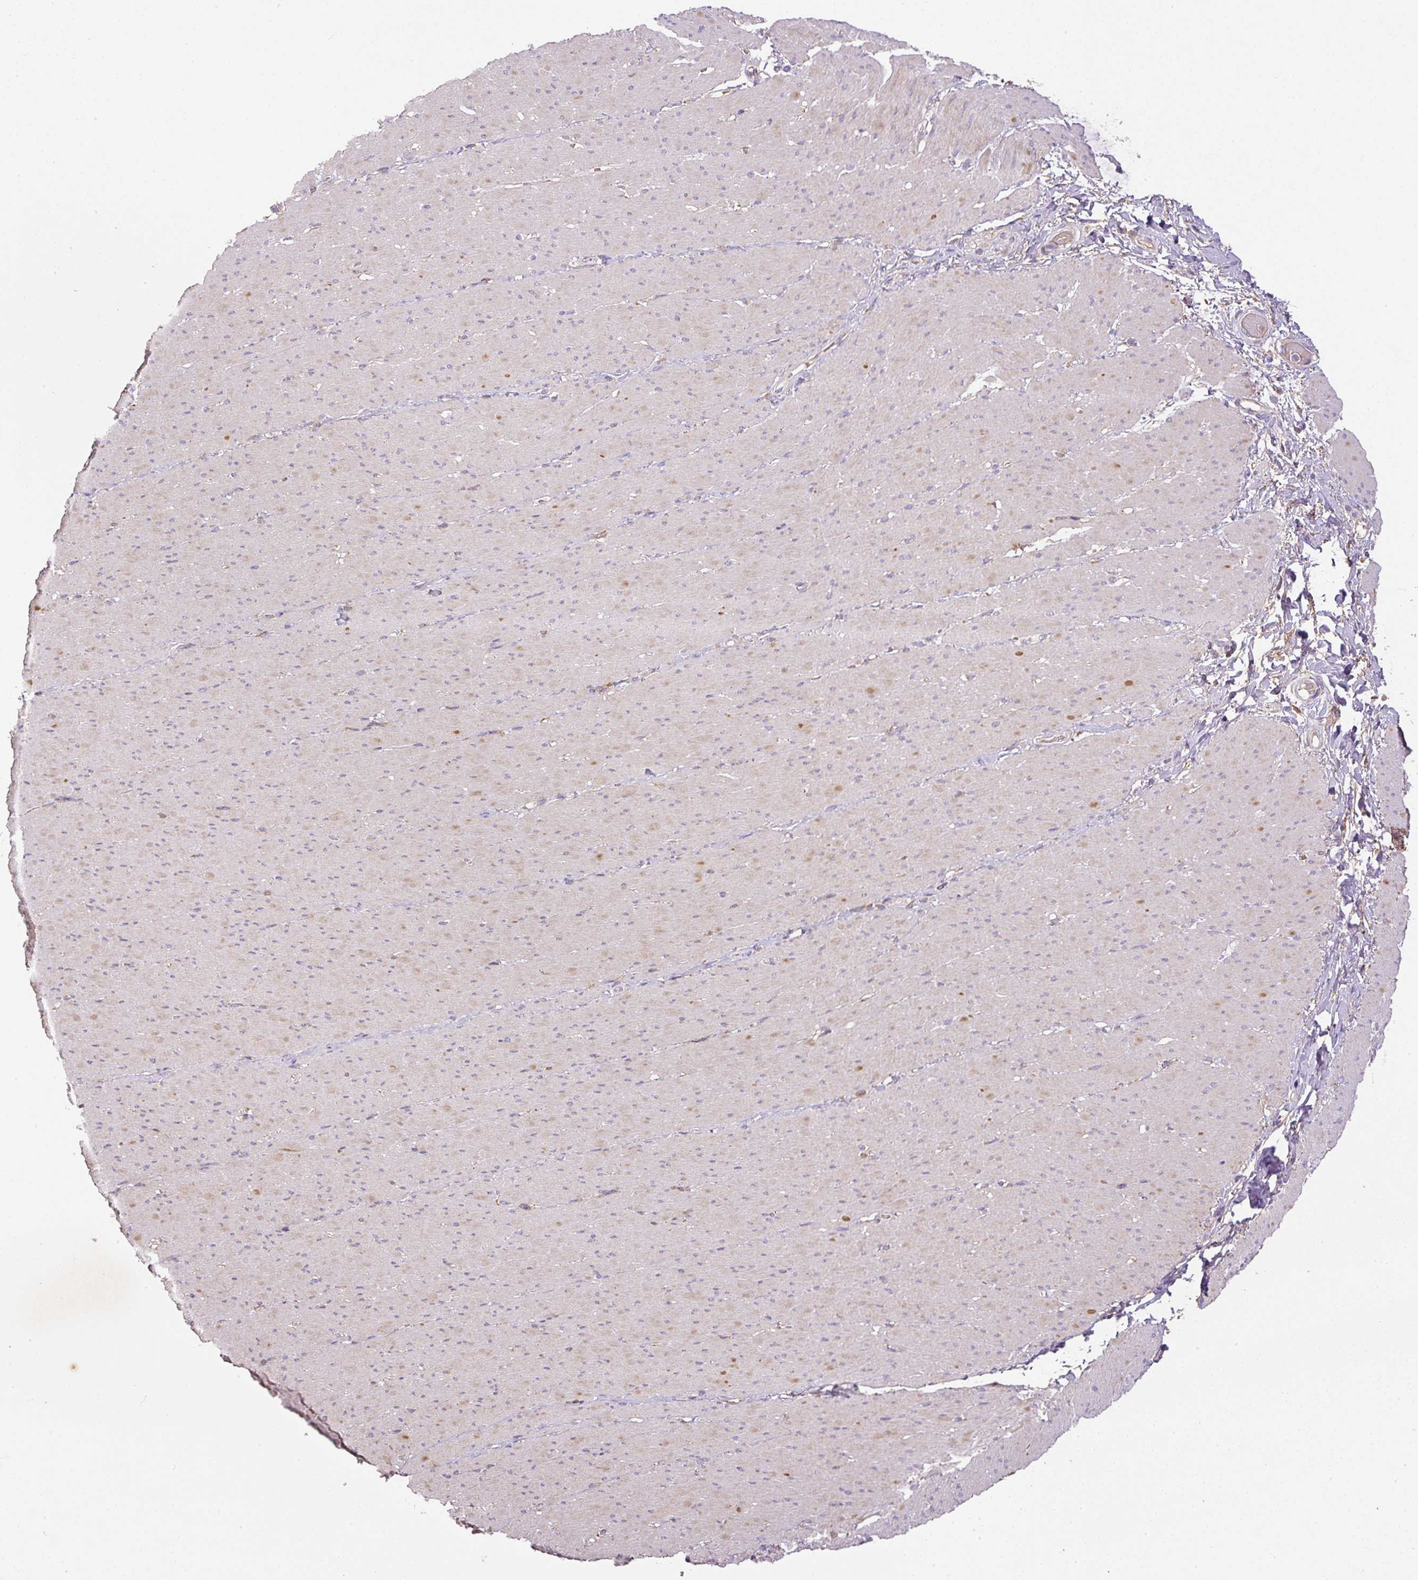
{"staining": {"intensity": "weak", "quantity": "<25%", "location": "cytoplasmic/membranous"}, "tissue": "smooth muscle", "cell_type": "Smooth muscle cells", "image_type": "normal", "snomed": [{"axis": "morphology", "description": "Normal tissue, NOS"}, {"axis": "topography", "description": "Smooth muscle"}, {"axis": "topography", "description": "Rectum"}], "caption": "The image reveals no significant positivity in smooth muscle cells of smooth muscle. Nuclei are stained in blue.", "gene": "DAPK1", "patient": {"sex": "male", "age": 53}}